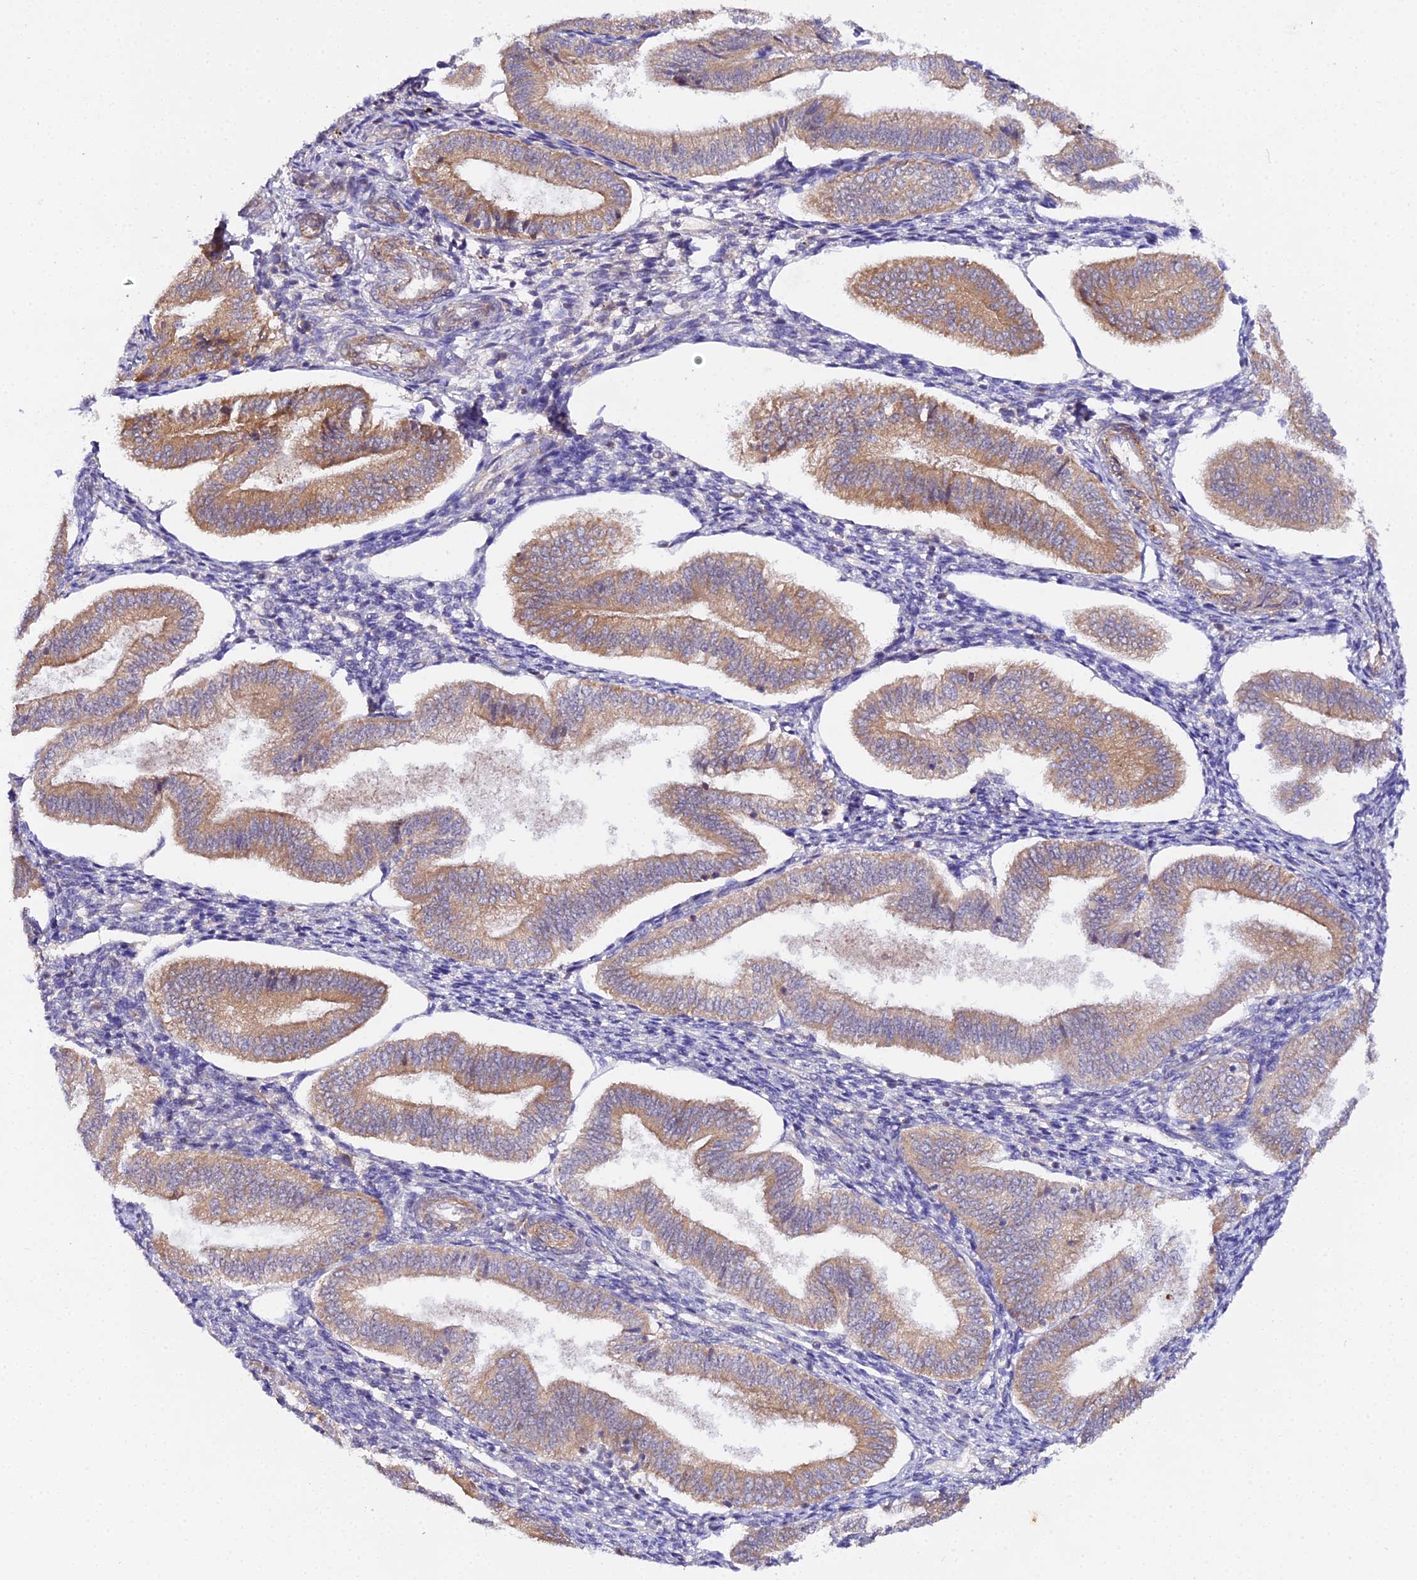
{"staining": {"intensity": "negative", "quantity": "none", "location": "none"}, "tissue": "endometrium", "cell_type": "Cells in endometrial stroma", "image_type": "normal", "snomed": [{"axis": "morphology", "description": "Normal tissue, NOS"}, {"axis": "topography", "description": "Endometrium"}], "caption": "IHC image of unremarkable endometrium: human endometrium stained with DAB demonstrates no significant protein positivity in cells in endometrial stroma.", "gene": "TRIM26", "patient": {"sex": "female", "age": 34}}